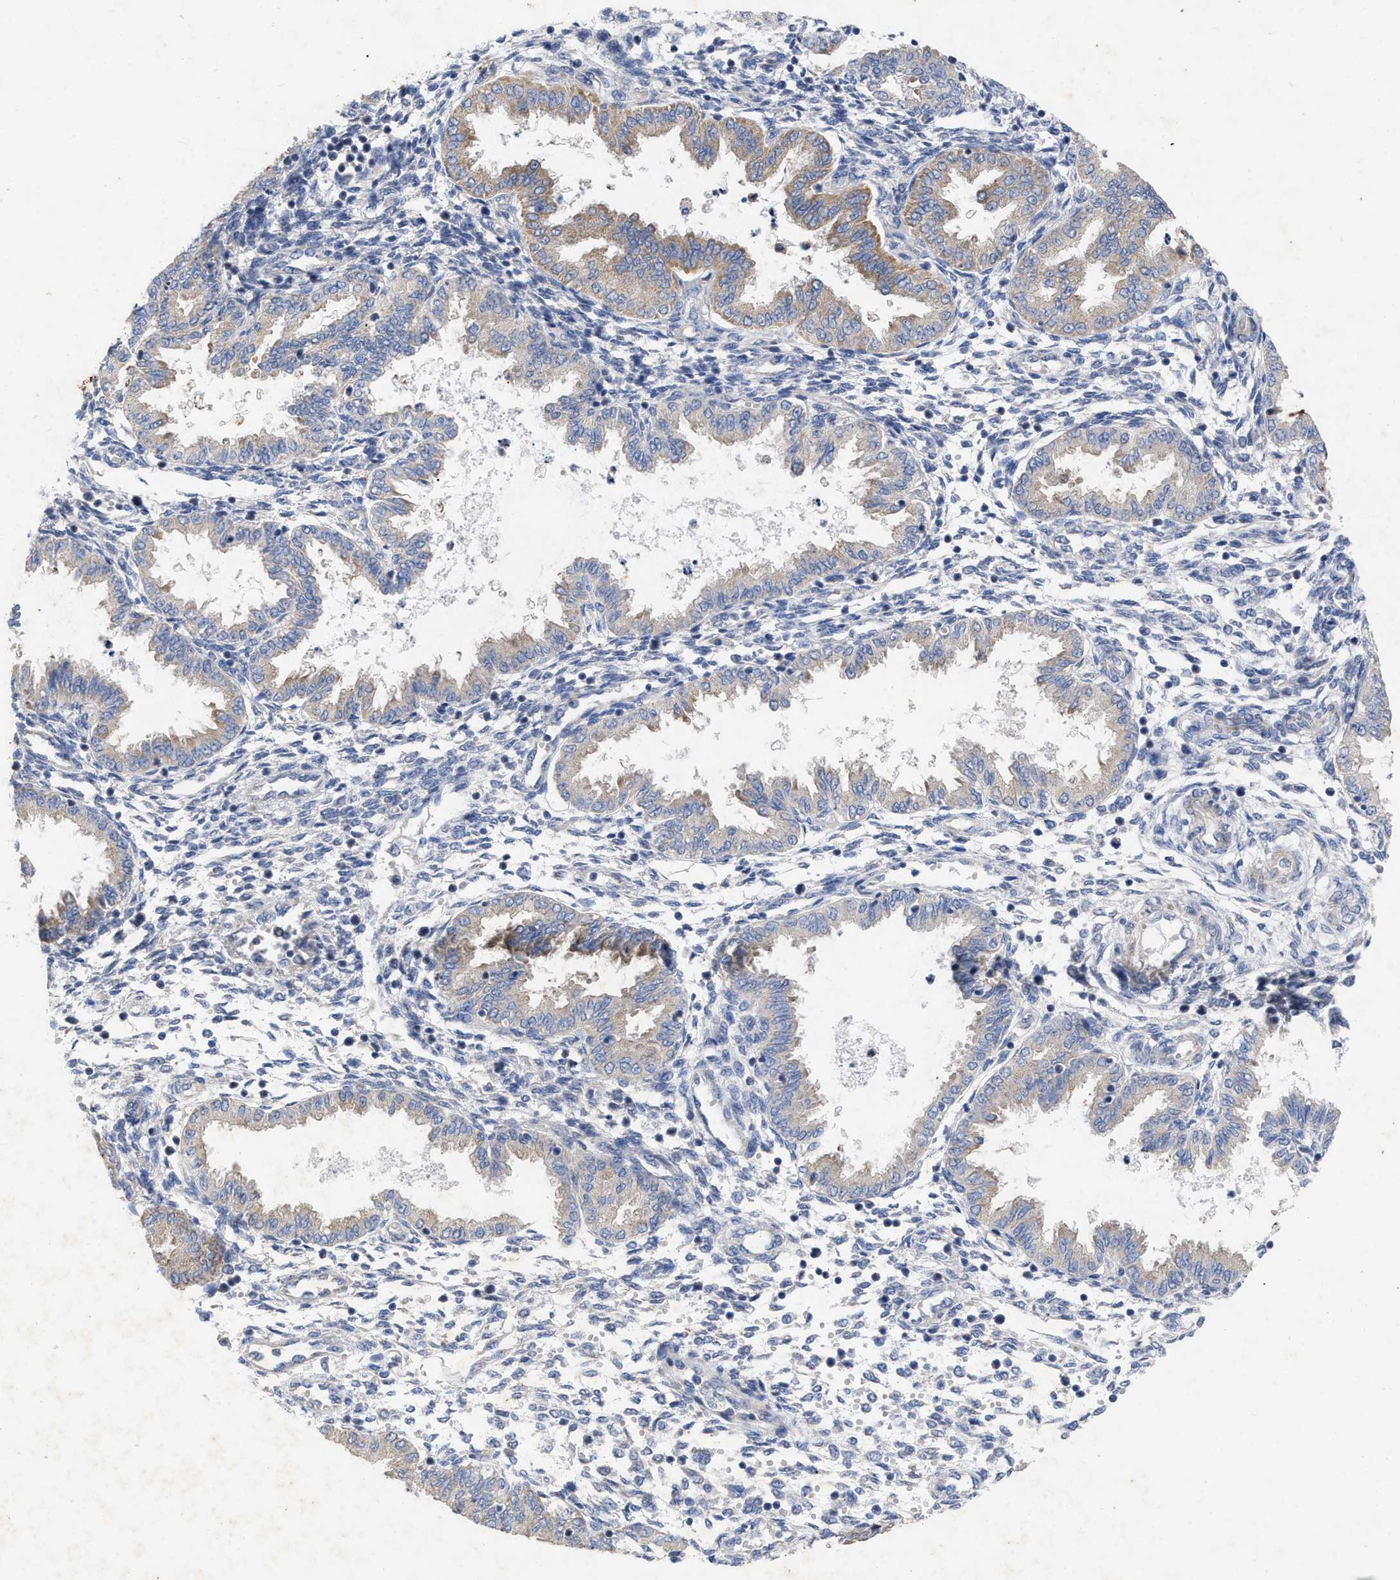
{"staining": {"intensity": "negative", "quantity": "none", "location": "none"}, "tissue": "endometrium", "cell_type": "Cells in endometrial stroma", "image_type": "normal", "snomed": [{"axis": "morphology", "description": "Normal tissue, NOS"}, {"axis": "topography", "description": "Endometrium"}], "caption": "Immunohistochemistry (IHC) photomicrograph of normal endometrium stained for a protein (brown), which exhibits no expression in cells in endometrial stroma.", "gene": "VIP", "patient": {"sex": "female", "age": 33}}